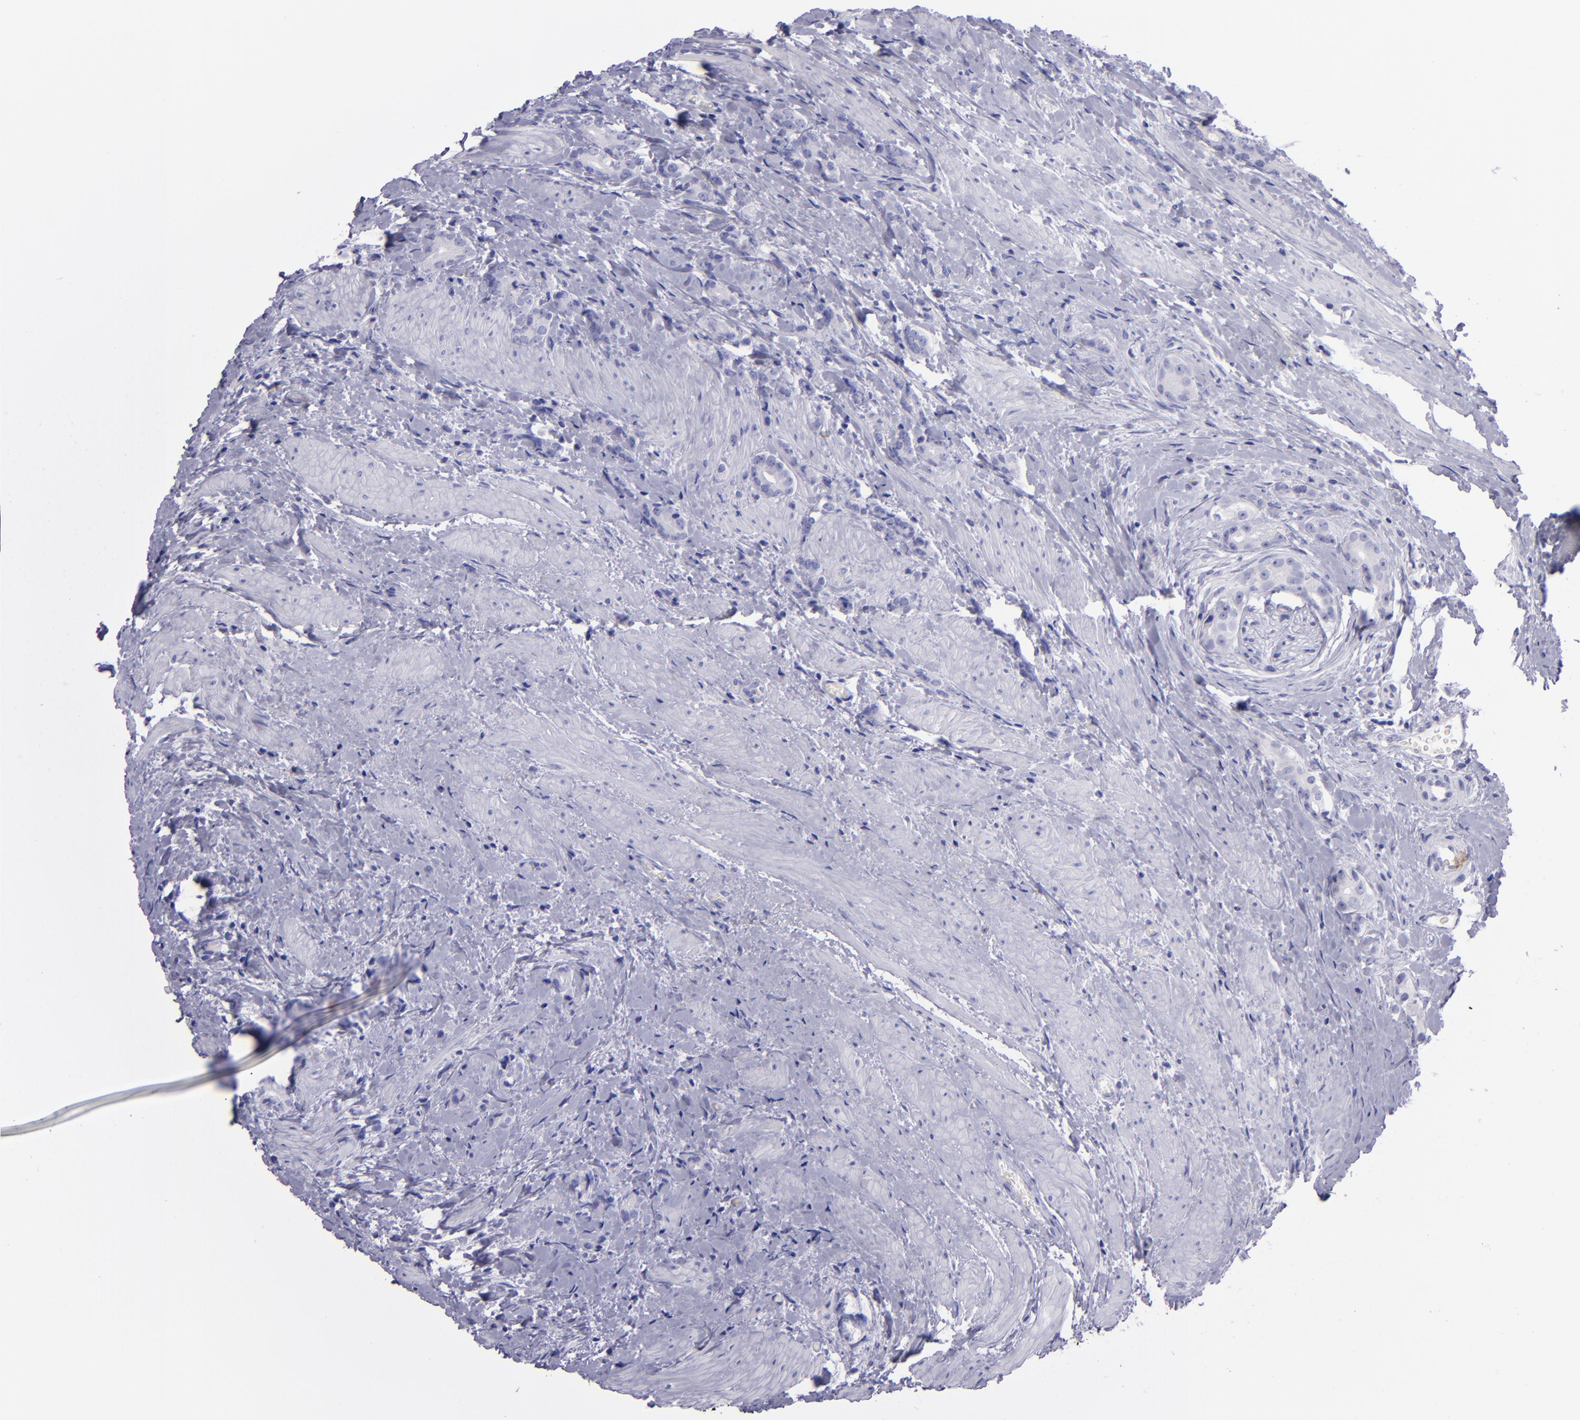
{"staining": {"intensity": "negative", "quantity": "none", "location": "none"}, "tissue": "prostate cancer", "cell_type": "Tumor cells", "image_type": "cancer", "snomed": [{"axis": "morphology", "description": "Adenocarcinoma, Medium grade"}, {"axis": "topography", "description": "Prostate"}], "caption": "IHC histopathology image of human prostate medium-grade adenocarcinoma stained for a protein (brown), which exhibits no expression in tumor cells.", "gene": "TNNT3", "patient": {"sex": "male", "age": 59}}